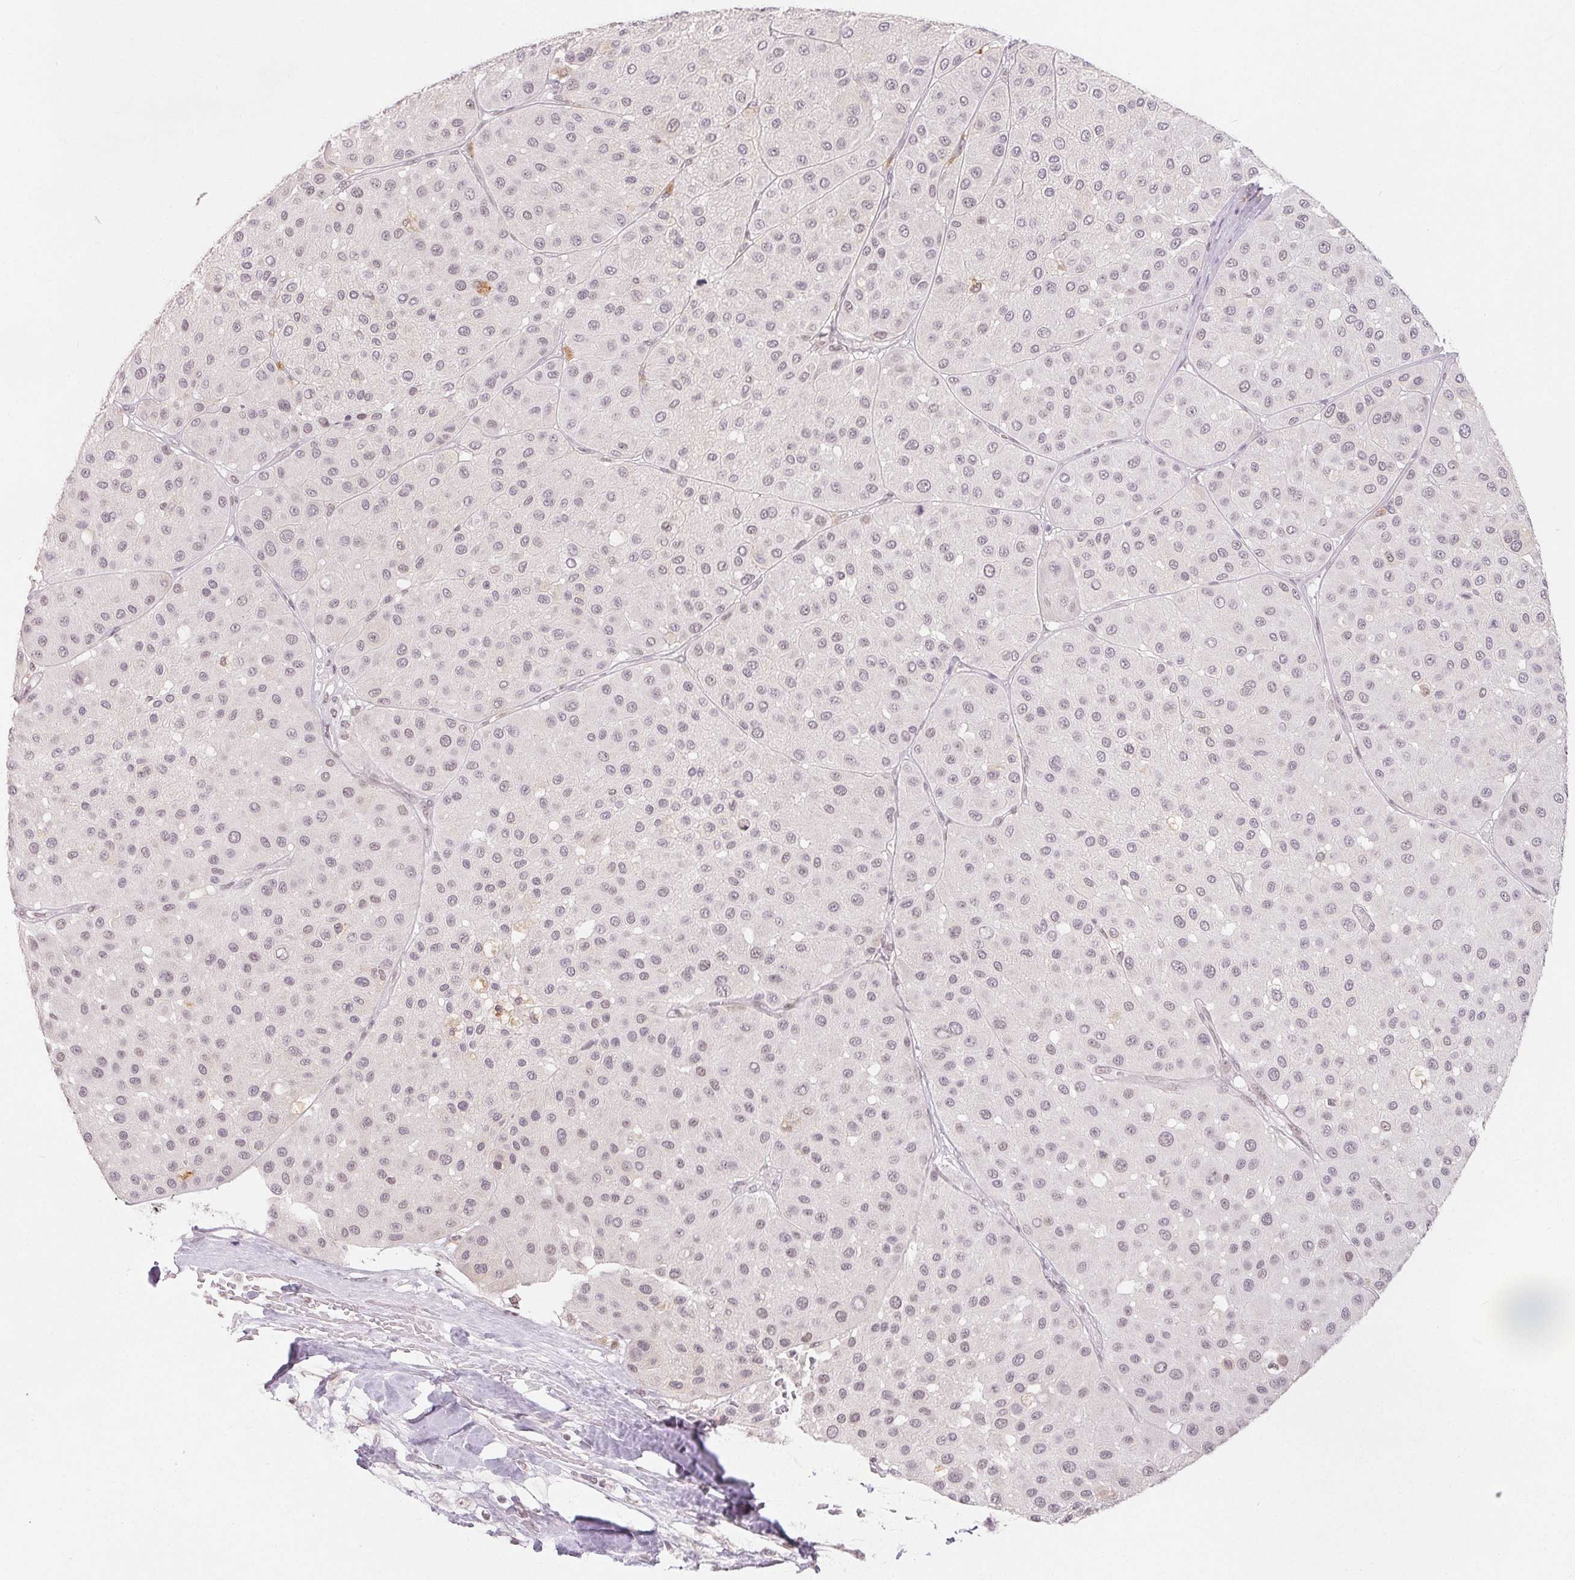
{"staining": {"intensity": "negative", "quantity": "none", "location": "none"}, "tissue": "melanoma", "cell_type": "Tumor cells", "image_type": "cancer", "snomed": [{"axis": "morphology", "description": "Malignant melanoma, Metastatic site"}, {"axis": "topography", "description": "Smooth muscle"}], "caption": "High power microscopy histopathology image of an immunohistochemistry (IHC) micrograph of melanoma, revealing no significant positivity in tumor cells.", "gene": "NXF3", "patient": {"sex": "male", "age": 41}}